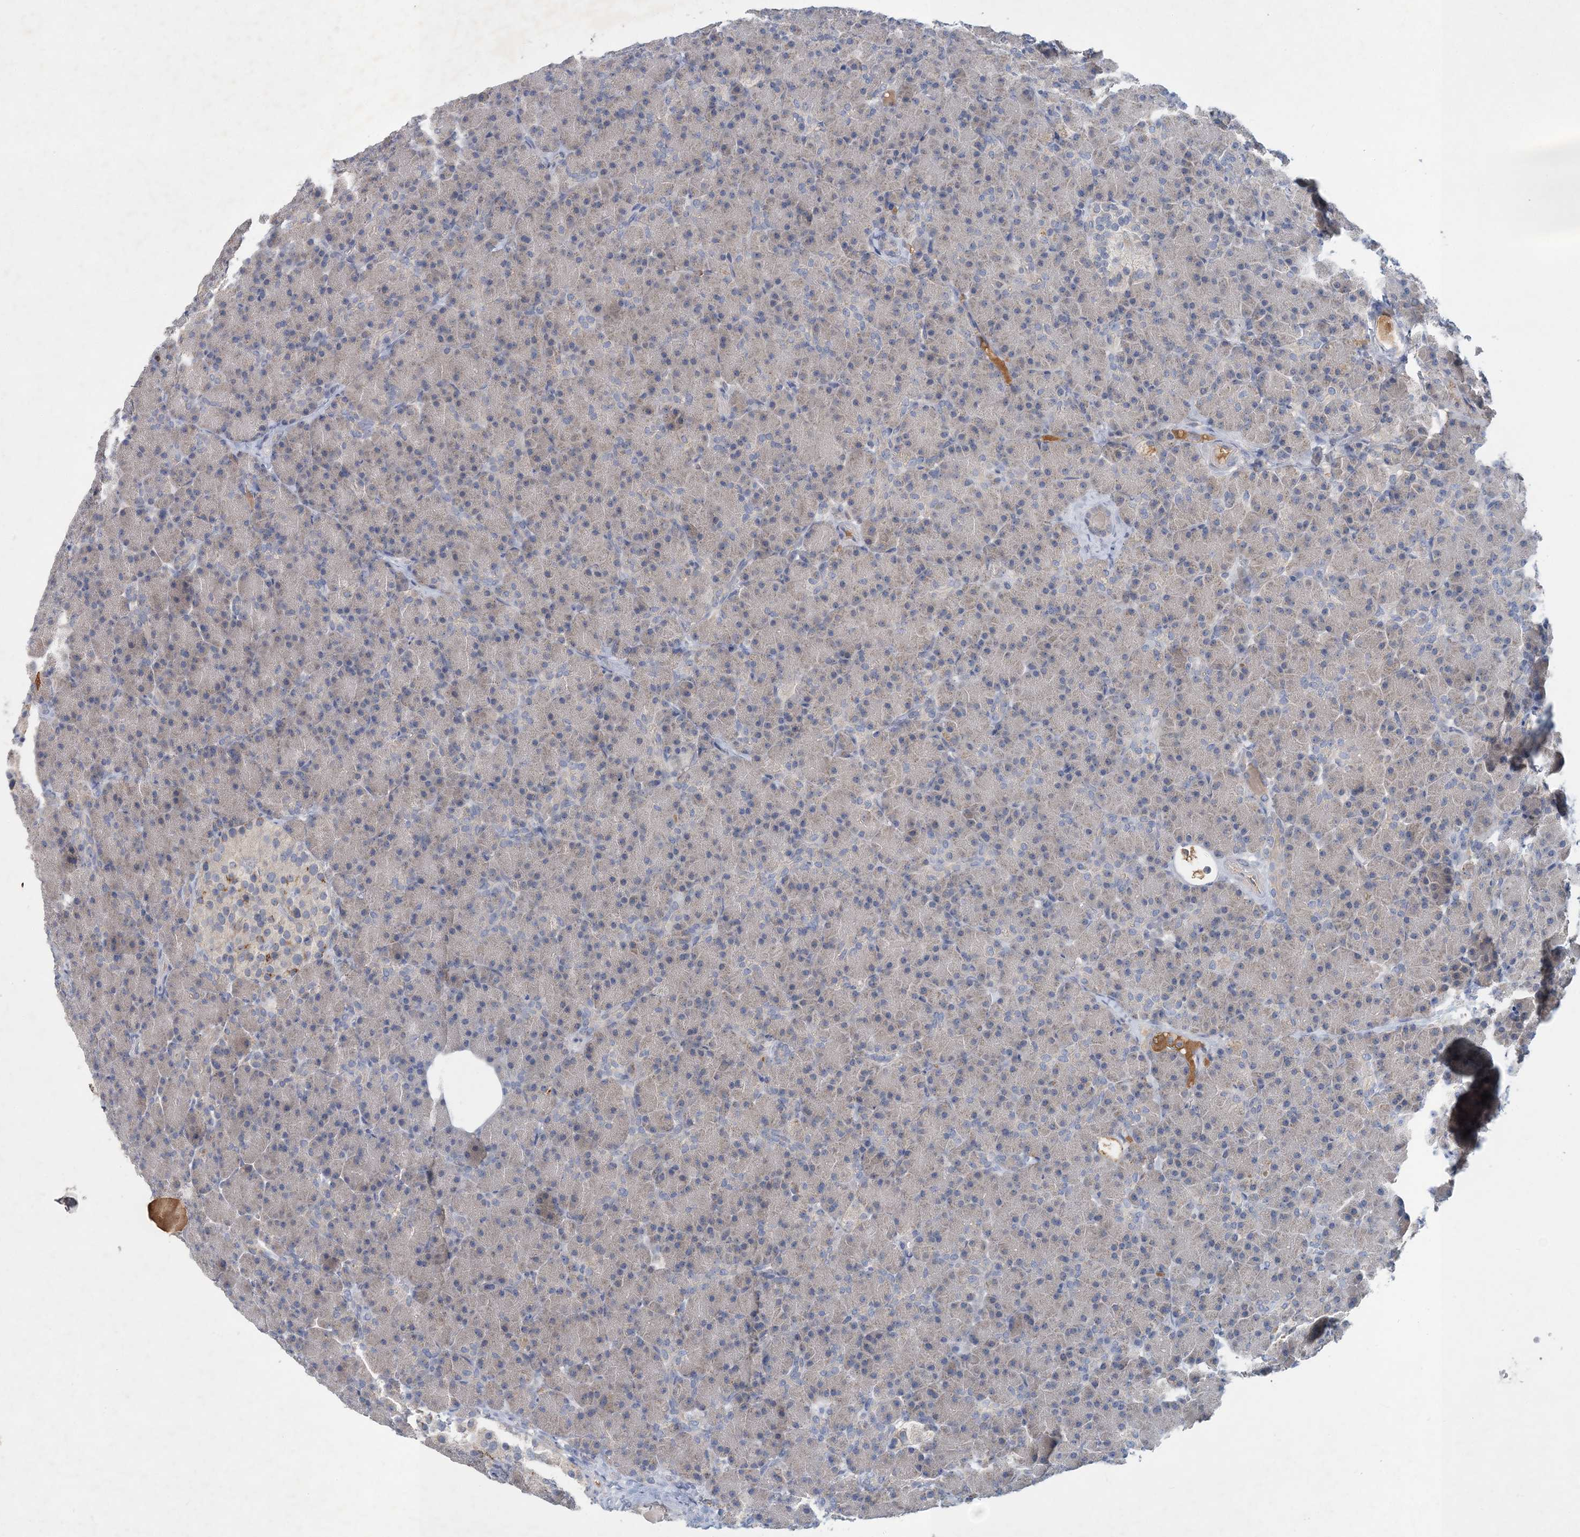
{"staining": {"intensity": "weak", "quantity": "<25%", "location": "cytoplasmic/membranous"}, "tissue": "pancreas", "cell_type": "Exocrine glandular cells", "image_type": "normal", "snomed": [{"axis": "morphology", "description": "Normal tissue, NOS"}, {"axis": "topography", "description": "Pancreas"}], "caption": "An immunohistochemistry (IHC) micrograph of normal pancreas is shown. There is no staining in exocrine glandular cells of pancreas. Nuclei are stained in blue.", "gene": "RNF25", "patient": {"sex": "female", "age": 43}}